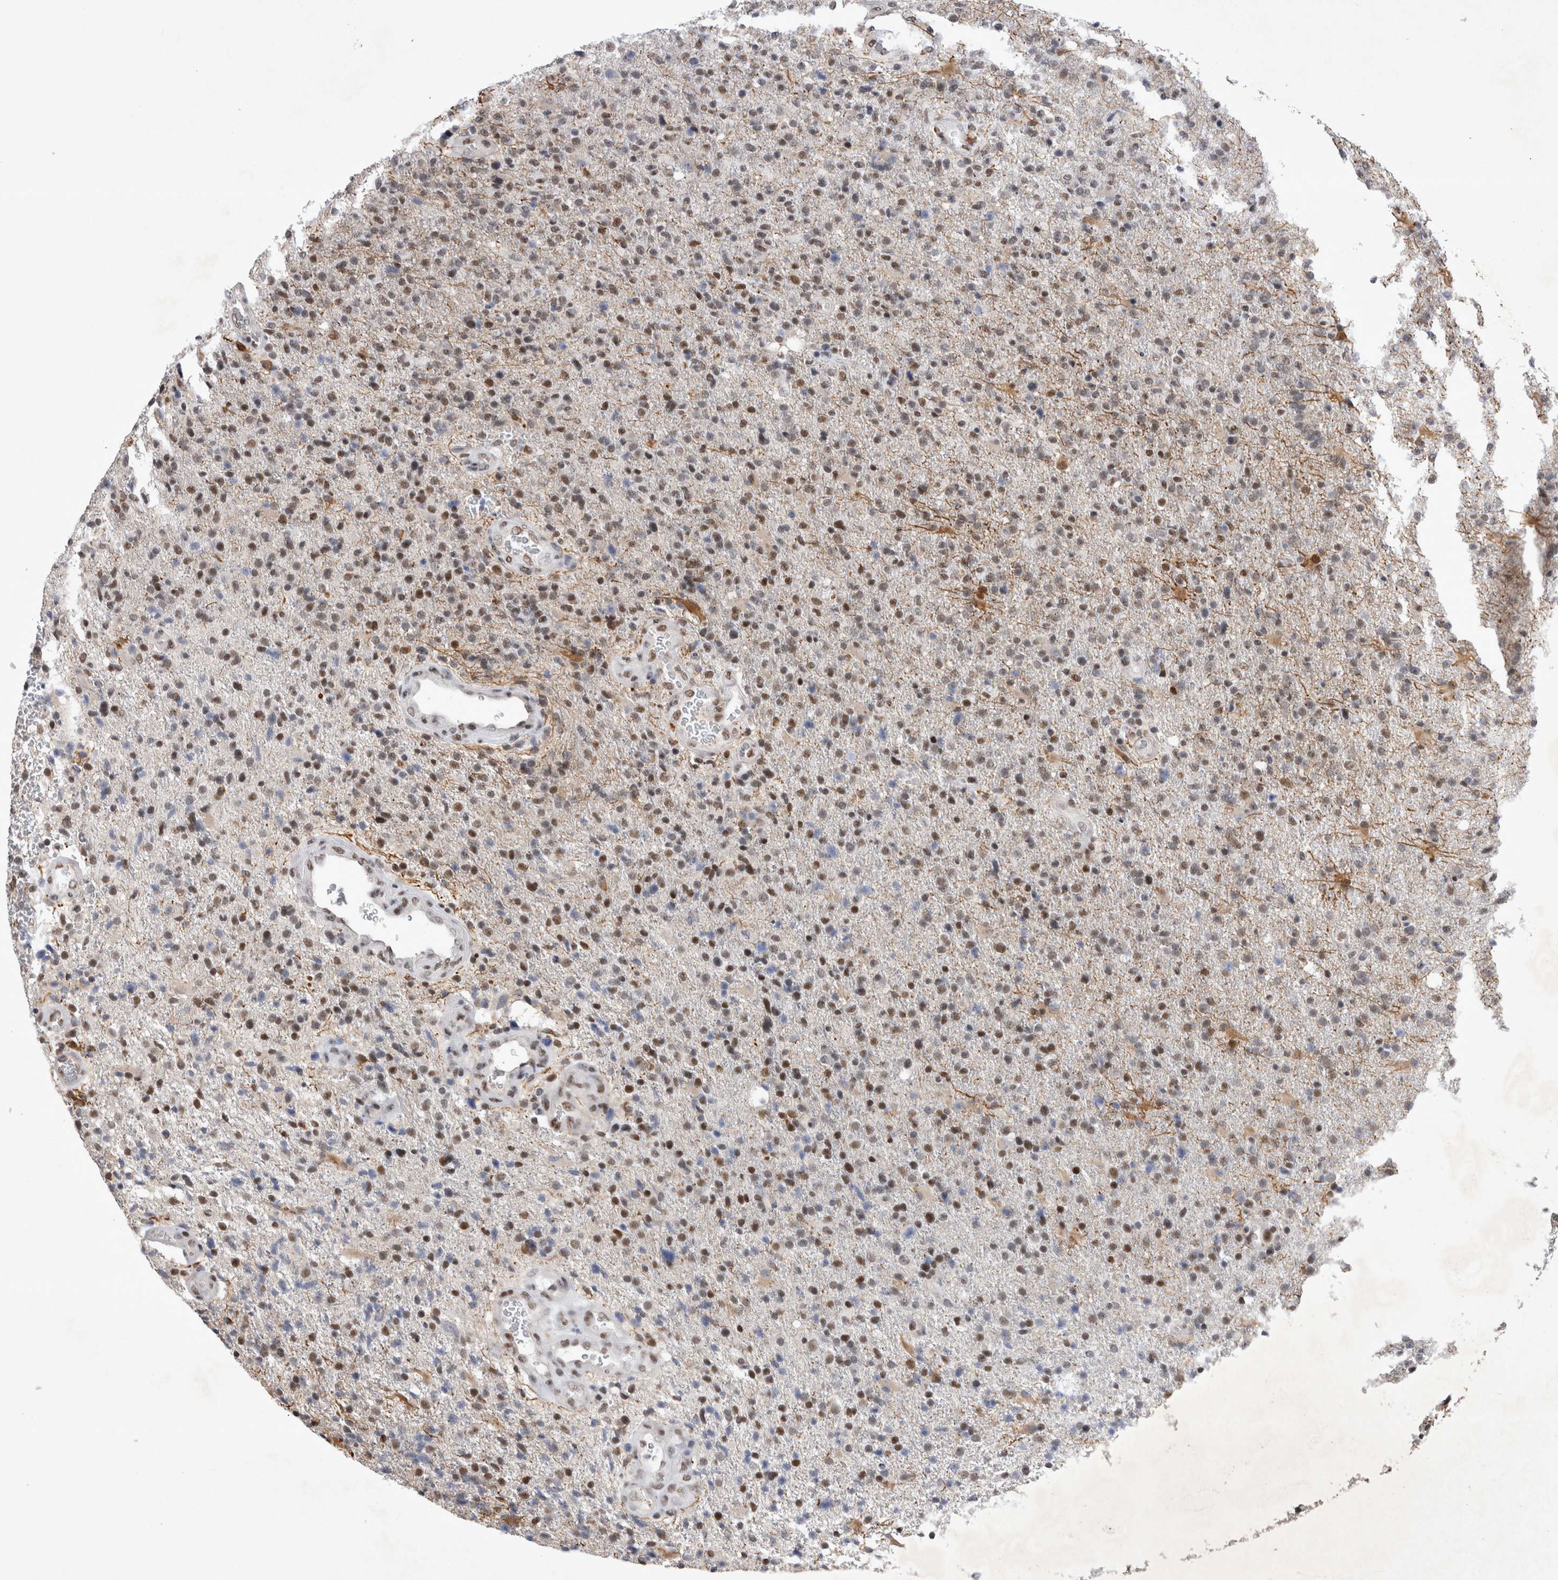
{"staining": {"intensity": "moderate", "quantity": "25%-75%", "location": "nuclear"}, "tissue": "glioma", "cell_type": "Tumor cells", "image_type": "cancer", "snomed": [{"axis": "morphology", "description": "Glioma, malignant, High grade"}, {"axis": "topography", "description": "Brain"}], "caption": "Immunohistochemistry (DAB) staining of human glioma reveals moderate nuclear protein expression in about 25%-75% of tumor cells. (DAB (3,3'-diaminobenzidine) = brown stain, brightfield microscopy at high magnification).", "gene": "RBM6", "patient": {"sex": "male", "age": 72}}